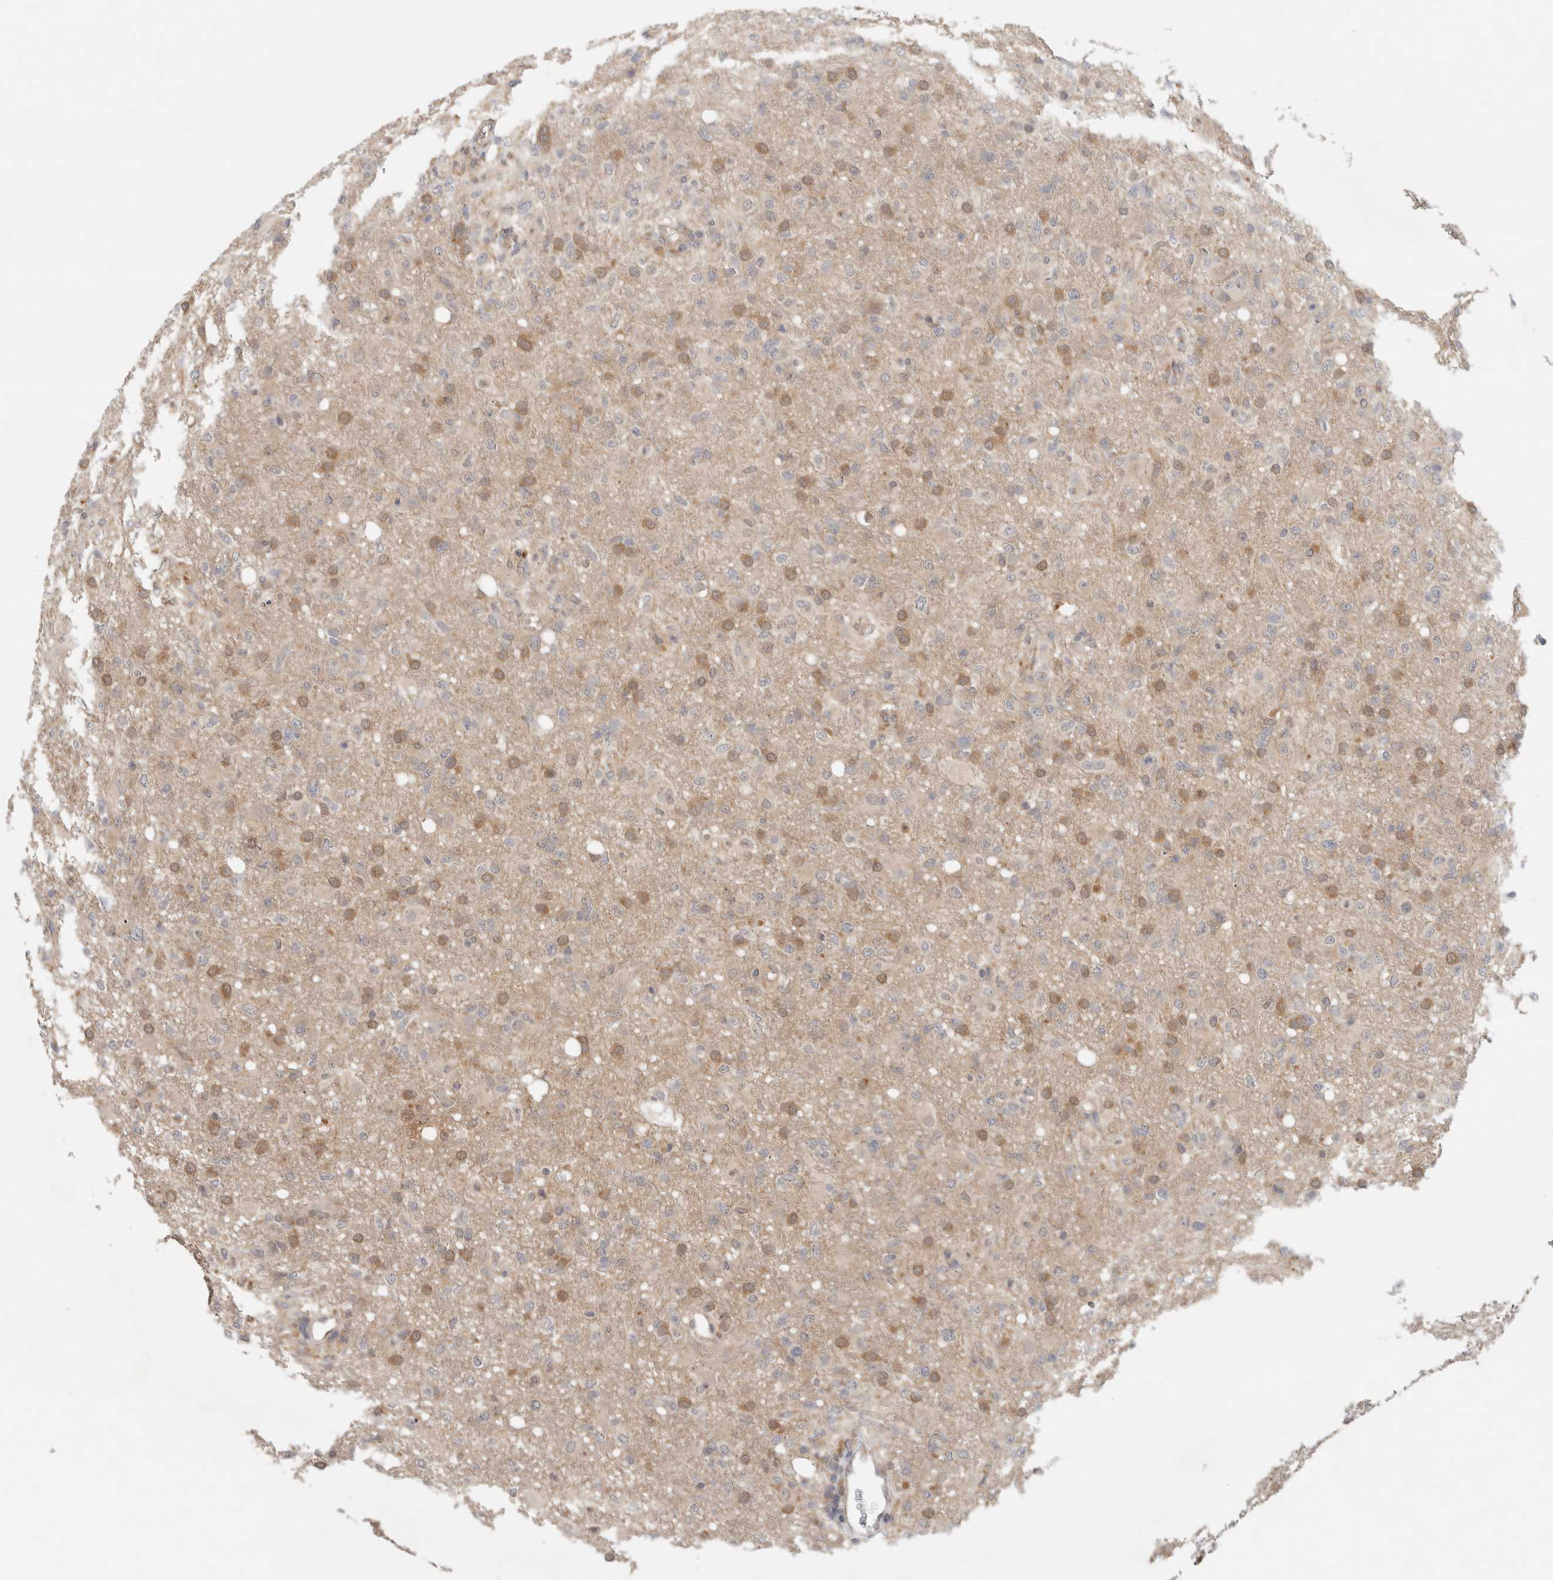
{"staining": {"intensity": "moderate", "quantity": "25%-75%", "location": "cytoplasmic/membranous"}, "tissue": "glioma", "cell_type": "Tumor cells", "image_type": "cancer", "snomed": [{"axis": "morphology", "description": "Glioma, malignant, High grade"}, {"axis": "topography", "description": "Brain"}], "caption": "A brown stain shows moderate cytoplasmic/membranous positivity of a protein in human glioma tumor cells. The protein is shown in brown color, while the nuclei are stained blue.", "gene": "SGK1", "patient": {"sex": "female", "age": 57}}